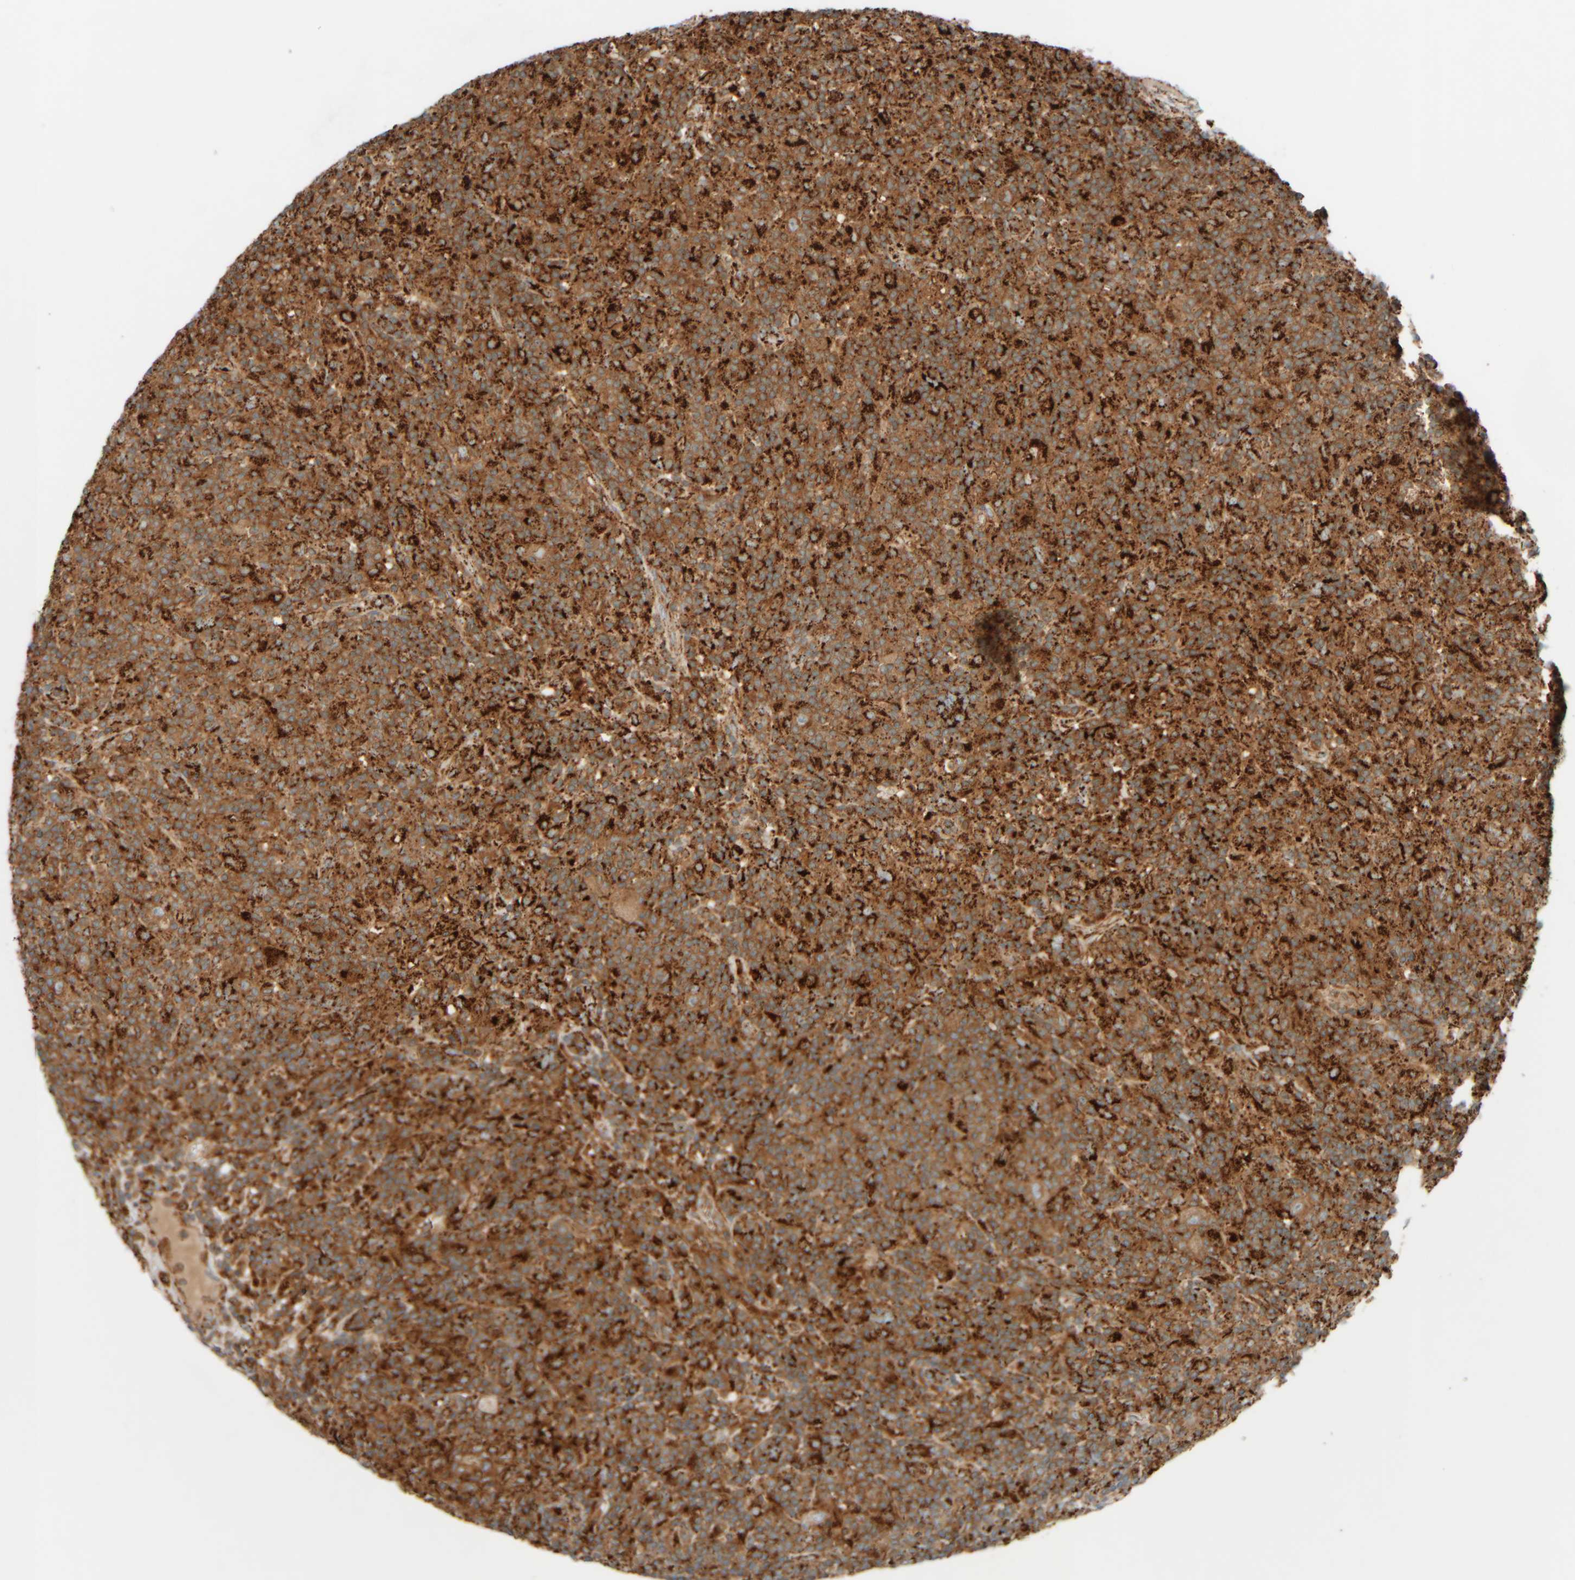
{"staining": {"intensity": "moderate", "quantity": ">75%", "location": "cytoplasmic/membranous"}, "tissue": "lymphoma", "cell_type": "Tumor cells", "image_type": "cancer", "snomed": [{"axis": "morphology", "description": "Hodgkin's disease, NOS"}, {"axis": "topography", "description": "Lymph node"}], "caption": "The photomicrograph exhibits immunohistochemical staining of Hodgkin's disease. There is moderate cytoplasmic/membranous expression is appreciated in about >75% of tumor cells.", "gene": "SPAG5", "patient": {"sex": "male", "age": 70}}